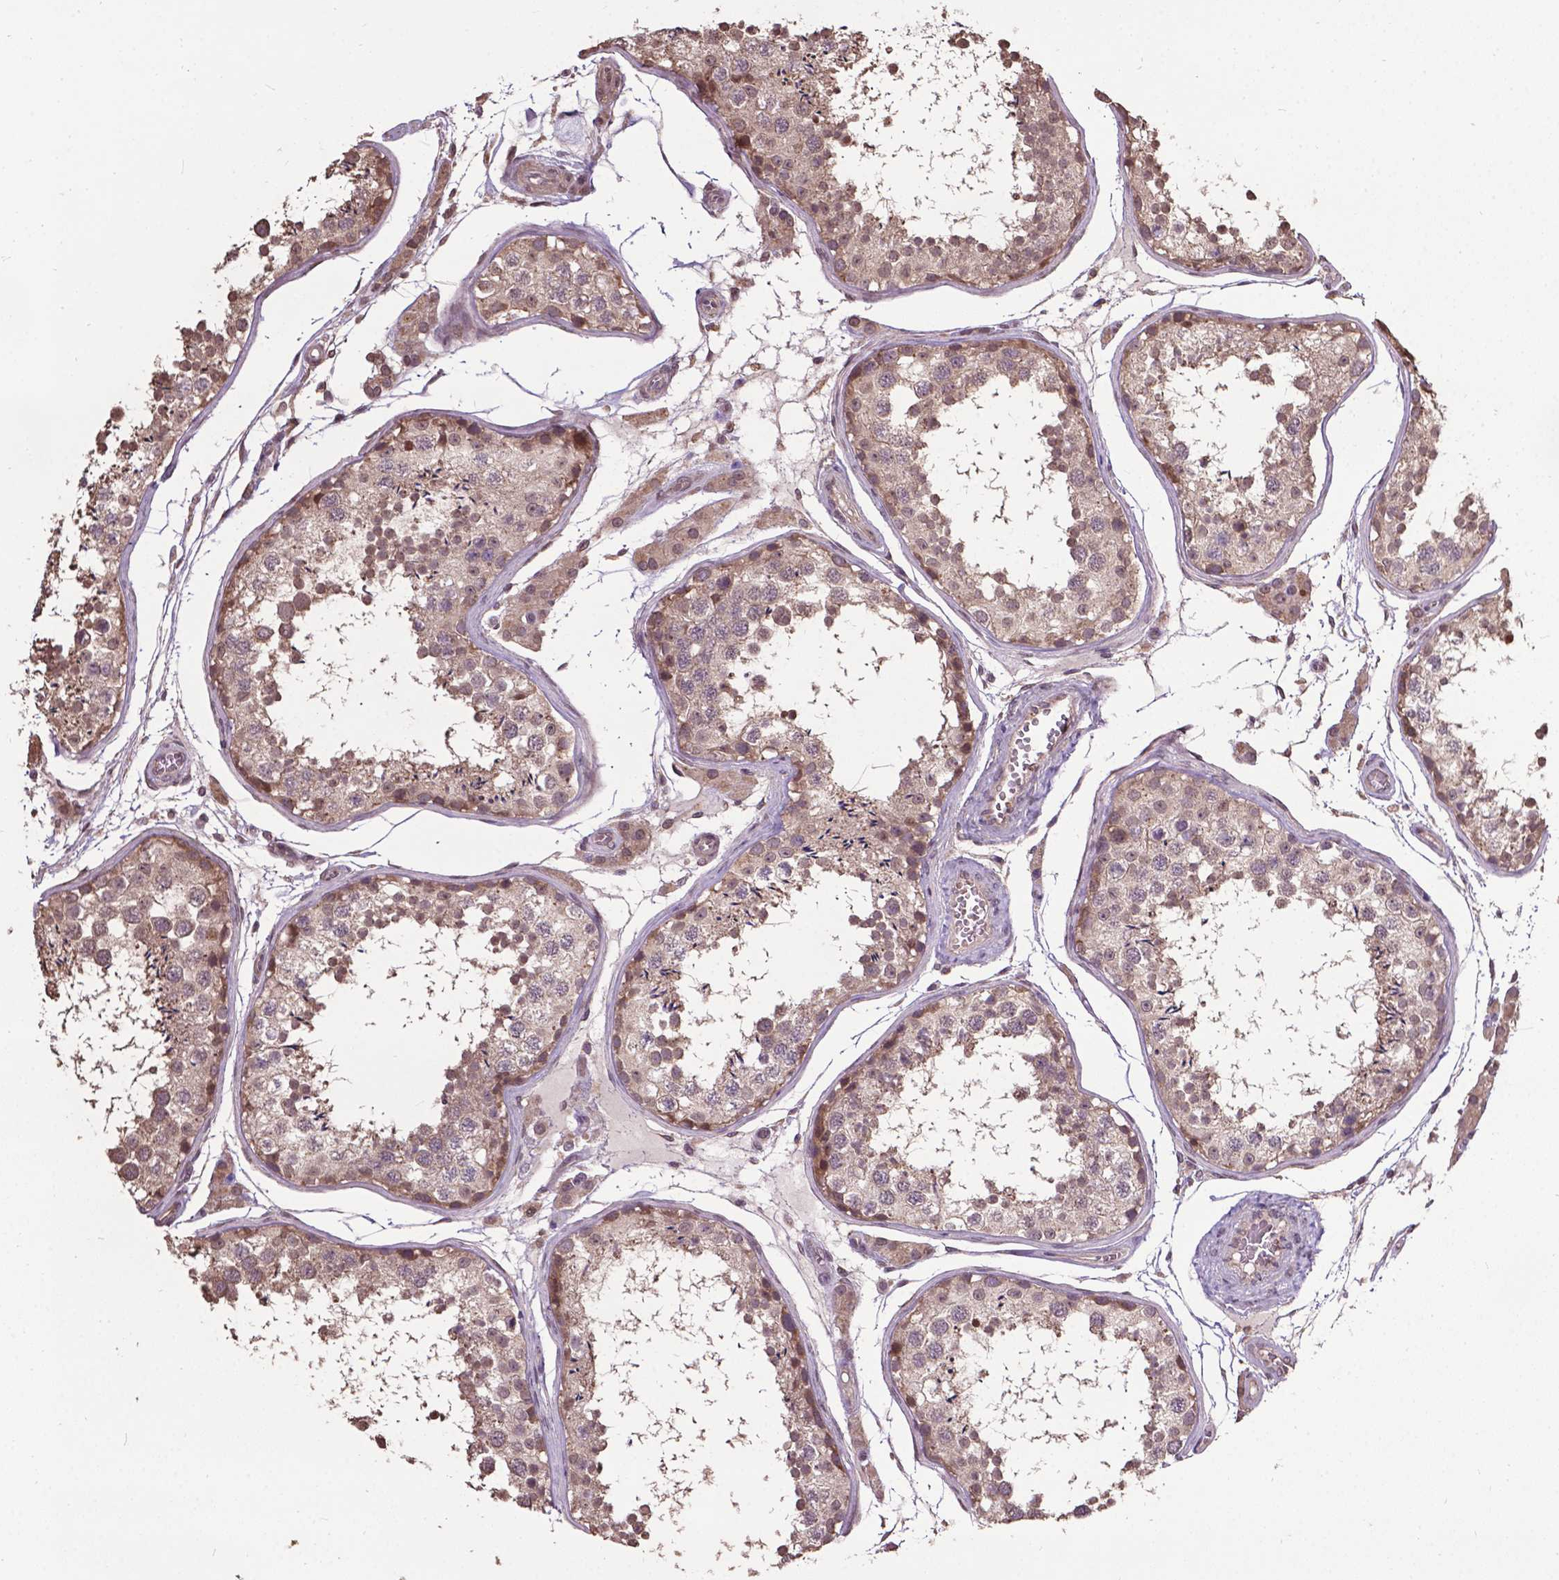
{"staining": {"intensity": "weak", "quantity": ">75%", "location": "cytoplasmic/membranous"}, "tissue": "testis", "cell_type": "Cells in seminiferous ducts", "image_type": "normal", "snomed": [{"axis": "morphology", "description": "Normal tissue, NOS"}, {"axis": "topography", "description": "Testis"}], "caption": "A high-resolution micrograph shows IHC staining of normal testis, which displays weak cytoplasmic/membranous expression in approximately >75% of cells in seminiferous ducts.", "gene": "GLRA2", "patient": {"sex": "male", "age": 29}}